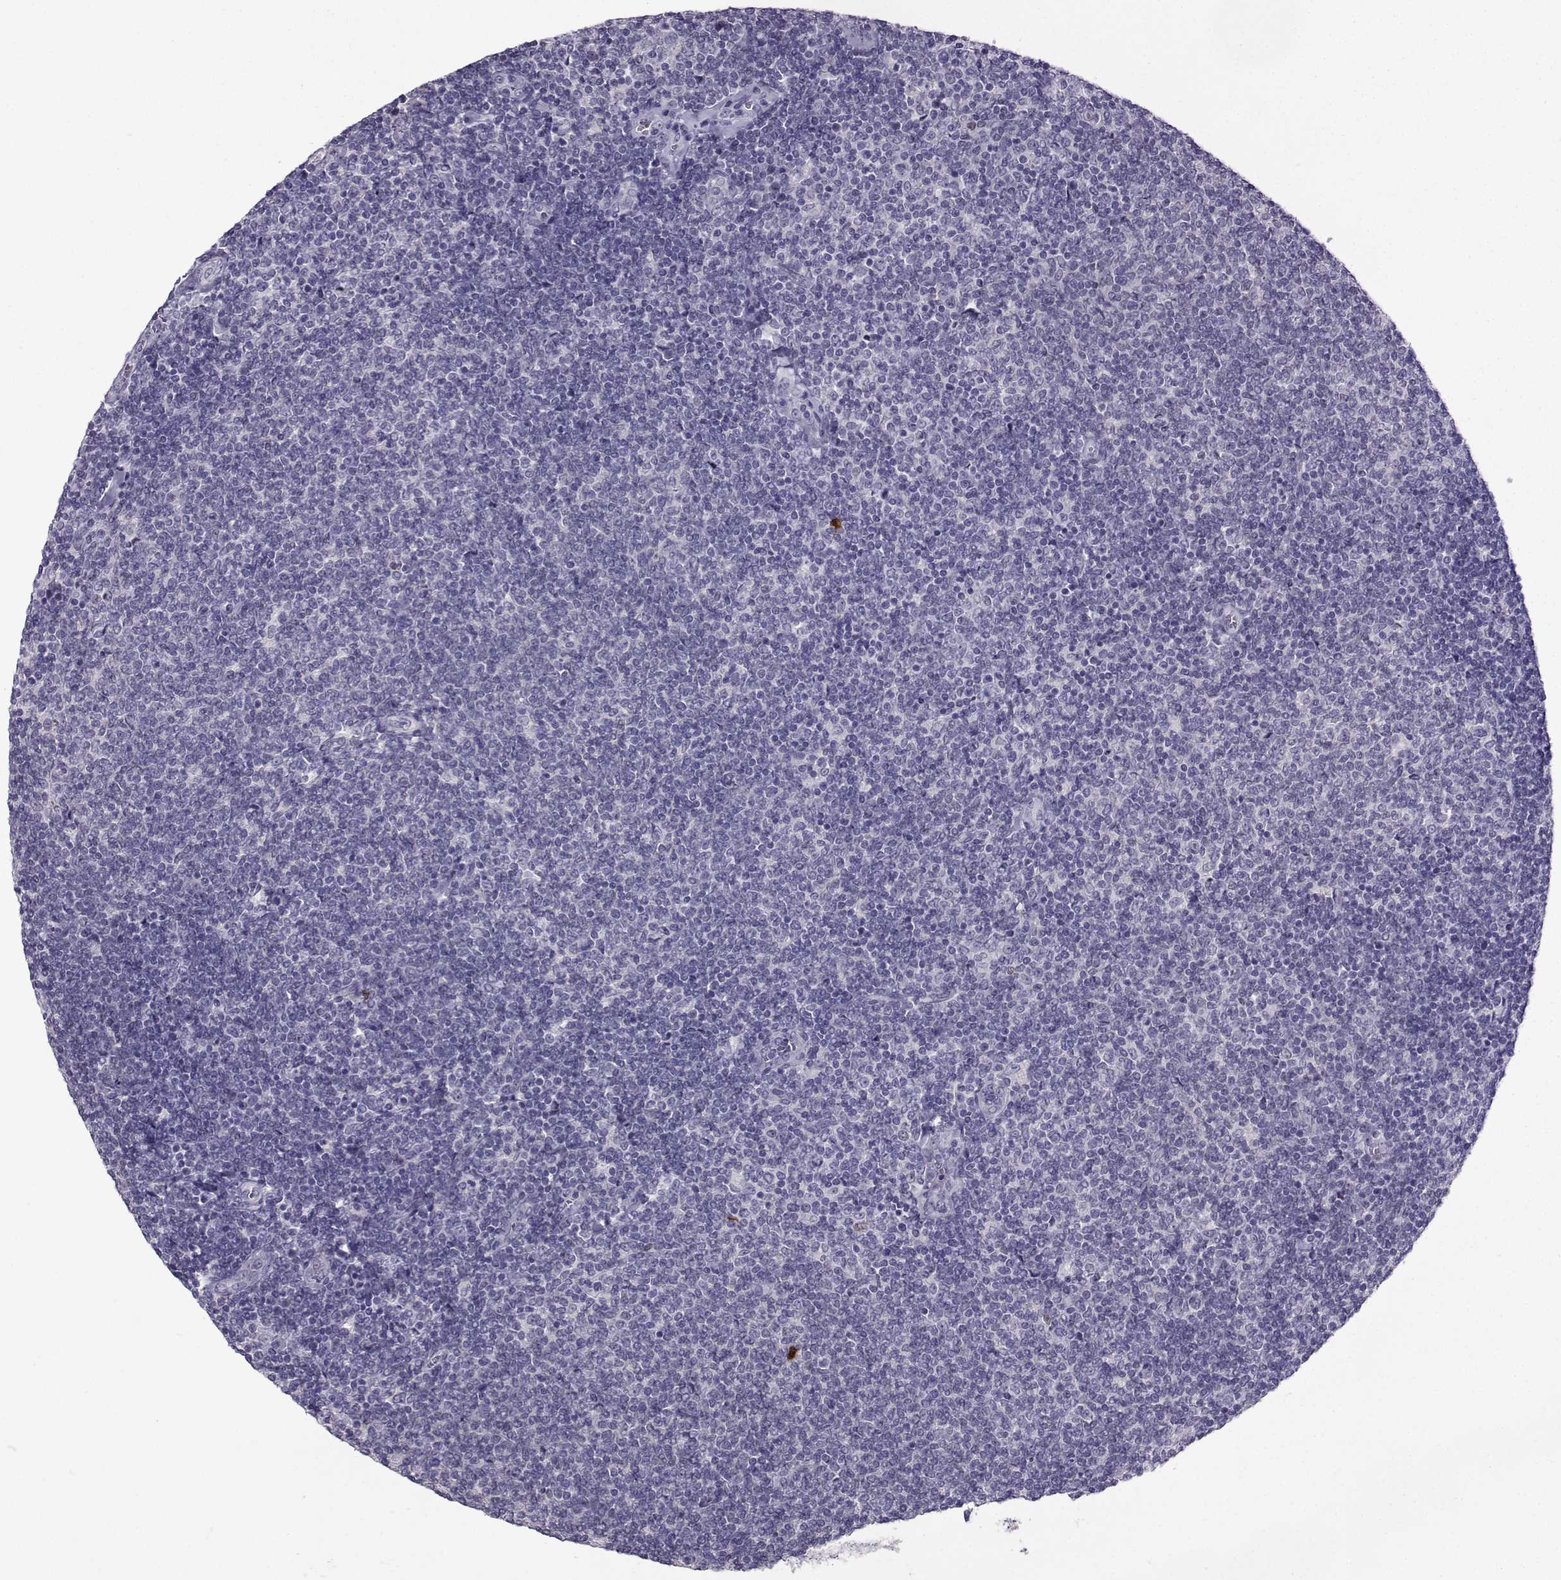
{"staining": {"intensity": "negative", "quantity": "none", "location": "none"}, "tissue": "lymphoma", "cell_type": "Tumor cells", "image_type": "cancer", "snomed": [{"axis": "morphology", "description": "Malignant lymphoma, non-Hodgkin's type, Low grade"}, {"axis": "topography", "description": "Lymph node"}], "caption": "Low-grade malignant lymphoma, non-Hodgkin's type stained for a protein using IHC exhibits no positivity tumor cells.", "gene": "CRYBB1", "patient": {"sex": "male", "age": 52}}